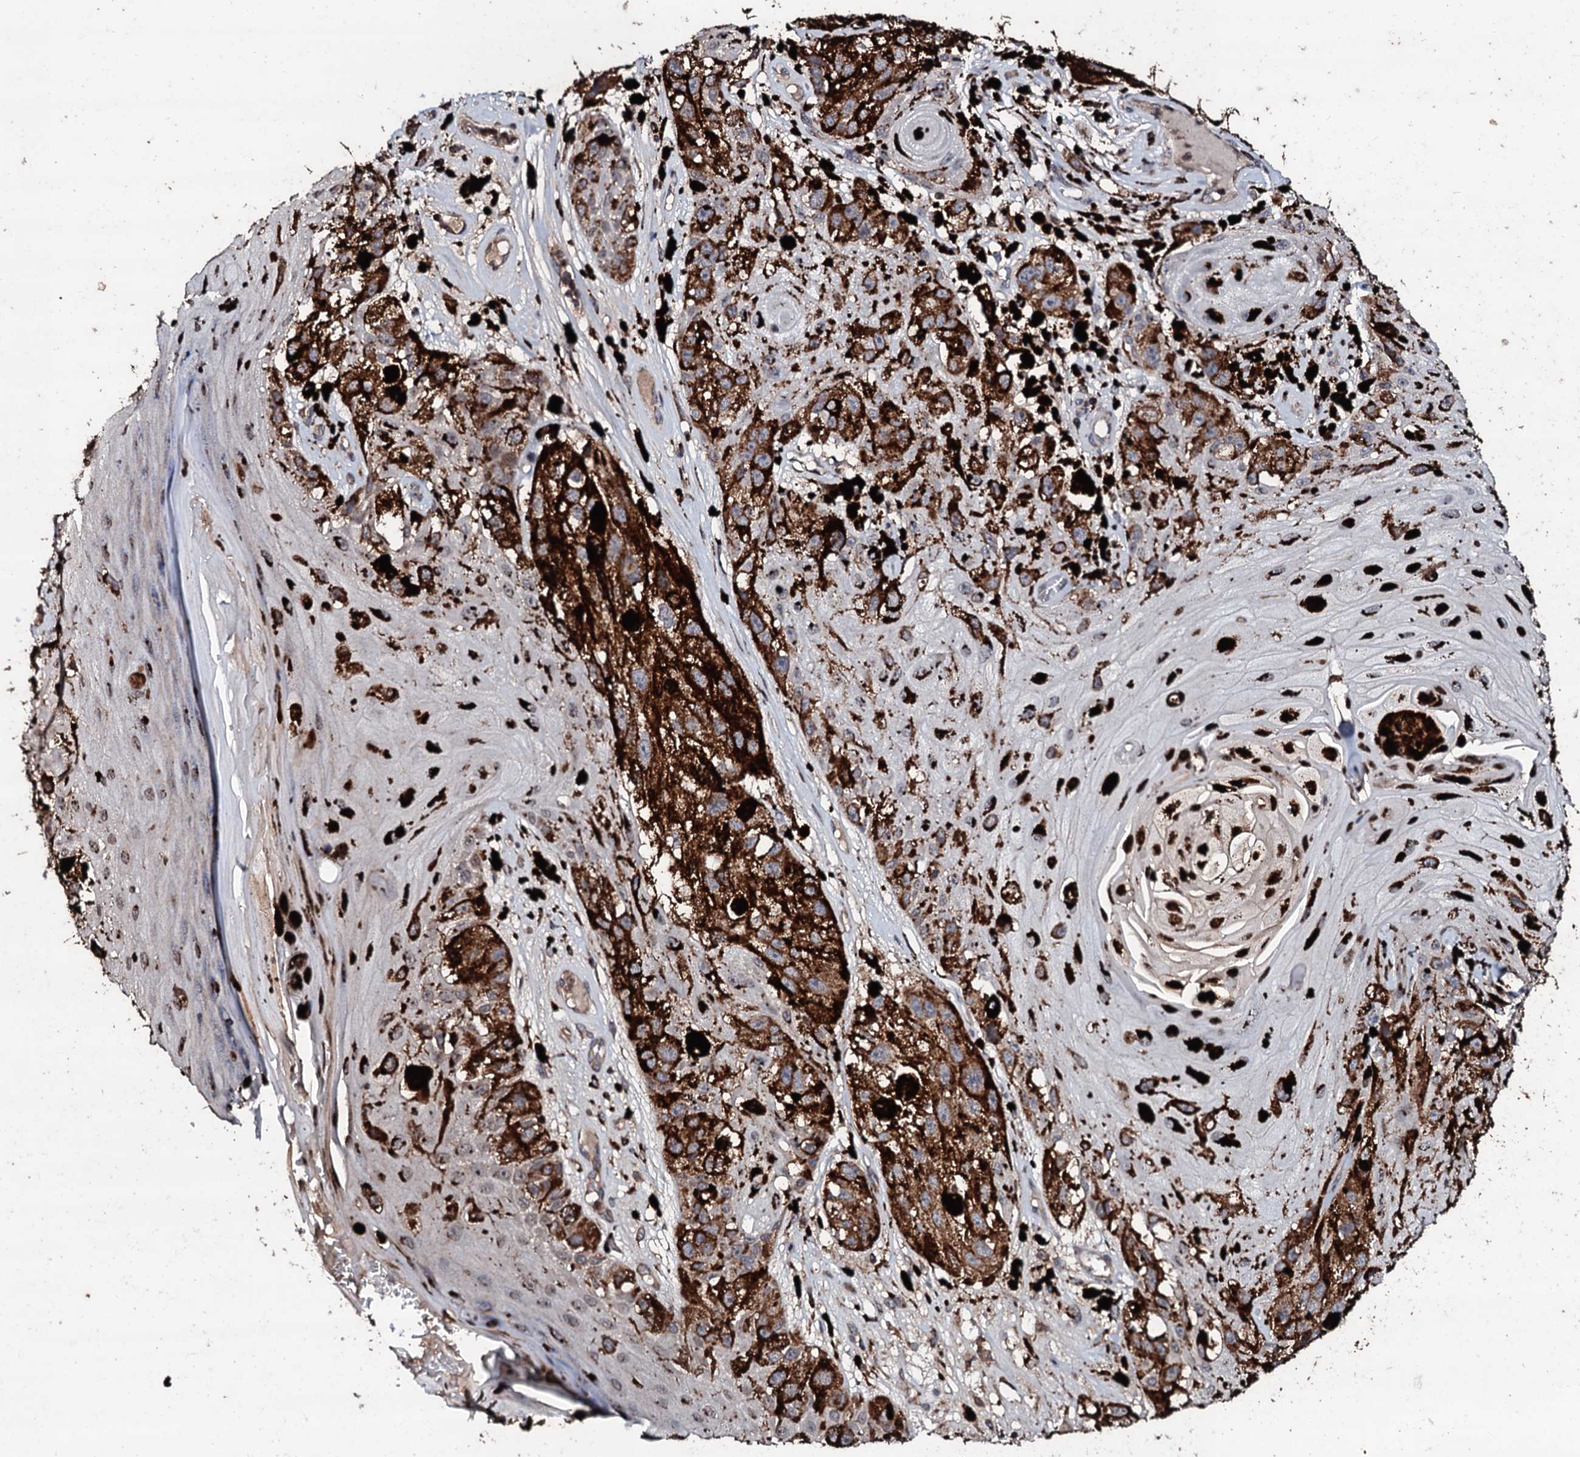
{"staining": {"intensity": "moderate", "quantity": ">75%", "location": "cytoplasmic/membranous"}, "tissue": "melanoma", "cell_type": "Tumor cells", "image_type": "cancer", "snomed": [{"axis": "morphology", "description": "Malignant melanoma, NOS"}, {"axis": "topography", "description": "Skin"}], "caption": "A photomicrograph showing moderate cytoplasmic/membranous positivity in approximately >75% of tumor cells in malignant melanoma, as visualized by brown immunohistochemical staining.", "gene": "SDHAF2", "patient": {"sex": "male", "age": 88}}